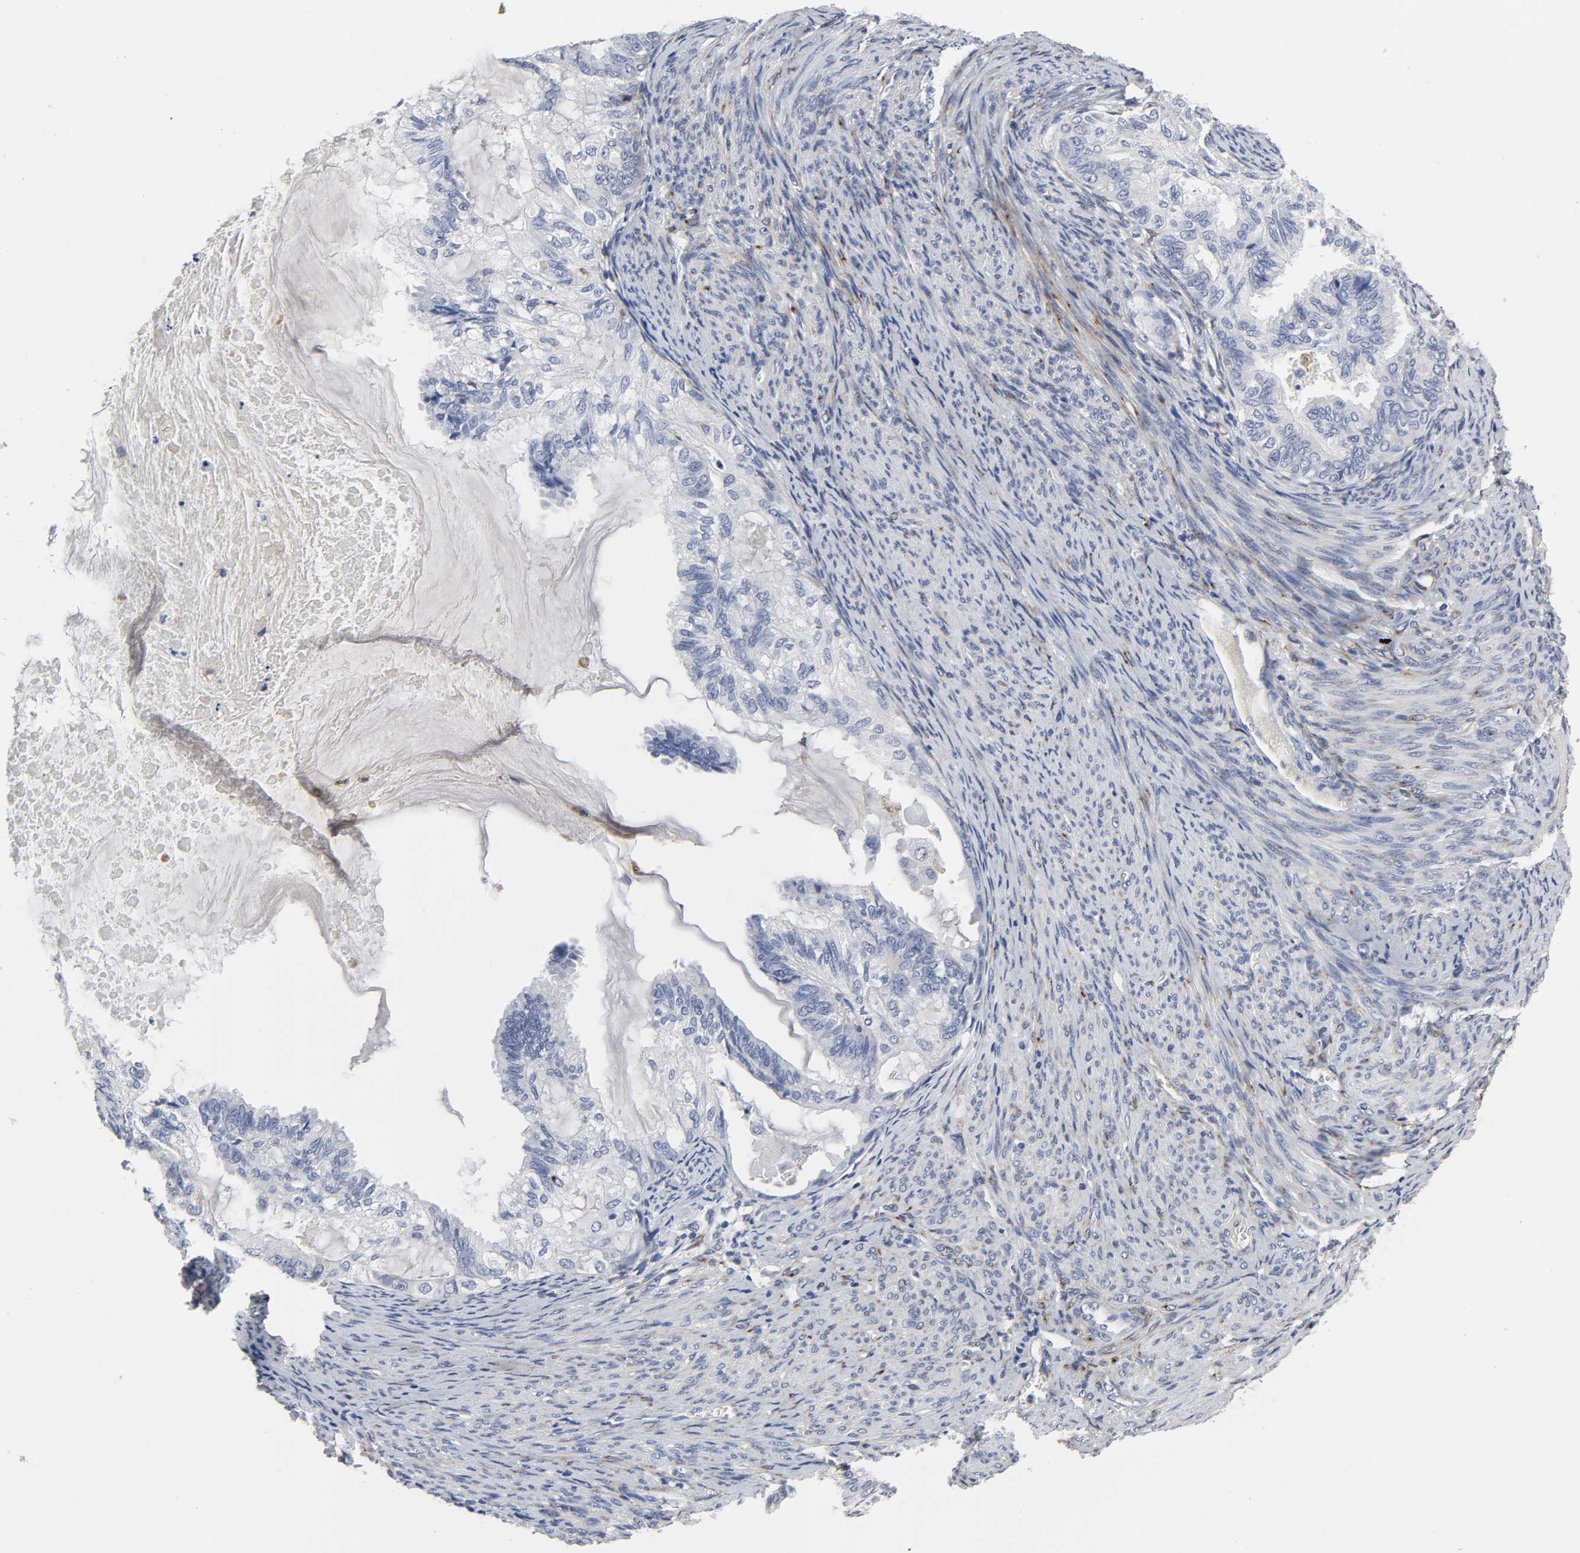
{"staining": {"intensity": "negative", "quantity": "none", "location": "none"}, "tissue": "cervical cancer", "cell_type": "Tumor cells", "image_type": "cancer", "snomed": [{"axis": "morphology", "description": "Normal tissue, NOS"}, {"axis": "morphology", "description": "Adenocarcinoma, NOS"}, {"axis": "topography", "description": "Cervix"}, {"axis": "topography", "description": "Endometrium"}], "caption": "Image shows no significant protein positivity in tumor cells of adenocarcinoma (cervical).", "gene": "LRP1", "patient": {"sex": "female", "age": 86}}